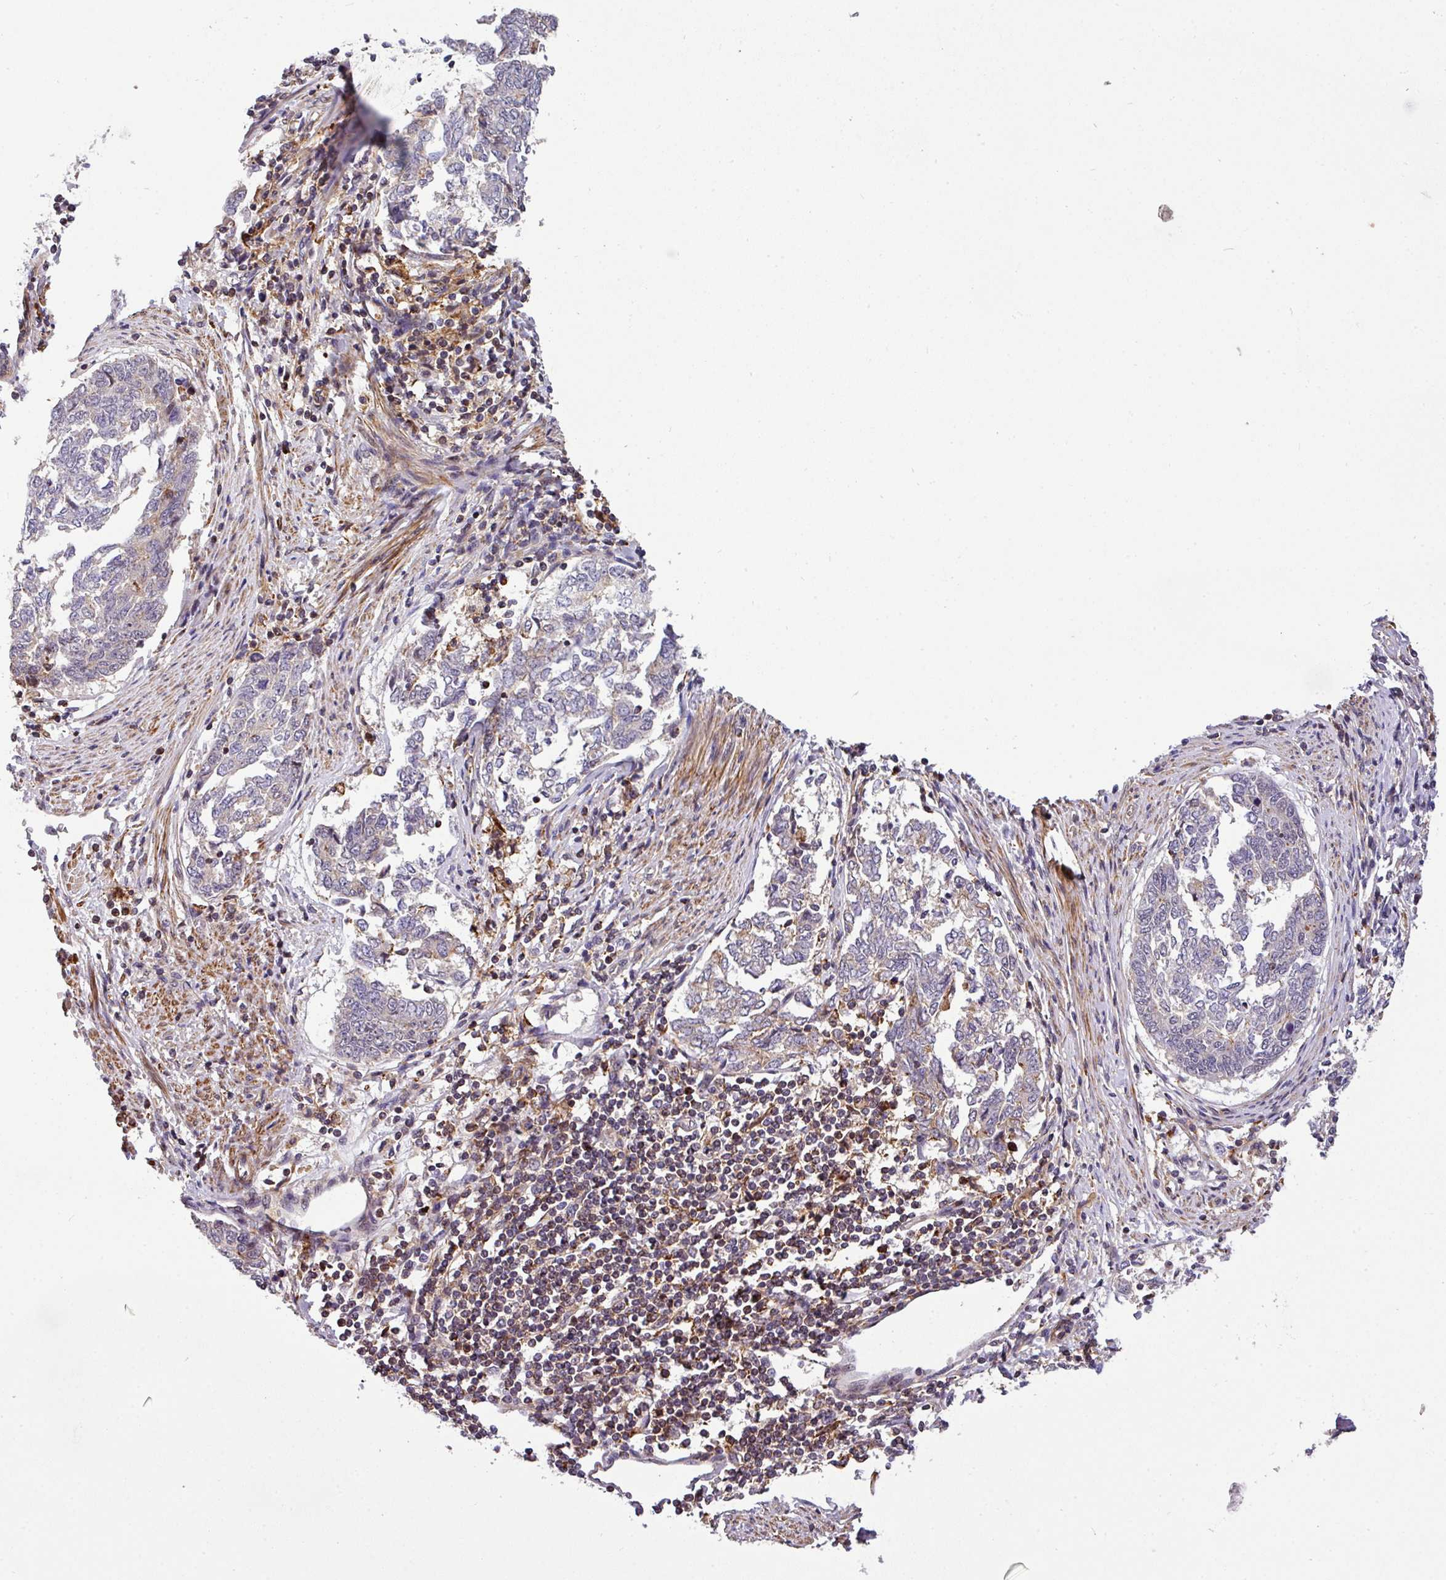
{"staining": {"intensity": "weak", "quantity": "<25%", "location": "cytoplasmic/membranous"}, "tissue": "endometrial cancer", "cell_type": "Tumor cells", "image_type": "cancer", "snomed": [{"axis": "morphology", "description": "Adenocarcinoma, NOS"}, {"axis": "topography", "description": "Endometrium"}], "caption": "Immunohistochemical staining of endometrial cancer (adenocarcinoma) demonstrates no significant staining in tumor cells. (Immunohistochemistry, brightfield microscopy, high magnification).", "gene": "CASS4", "patient": {"sex": "female", "age": 80}}